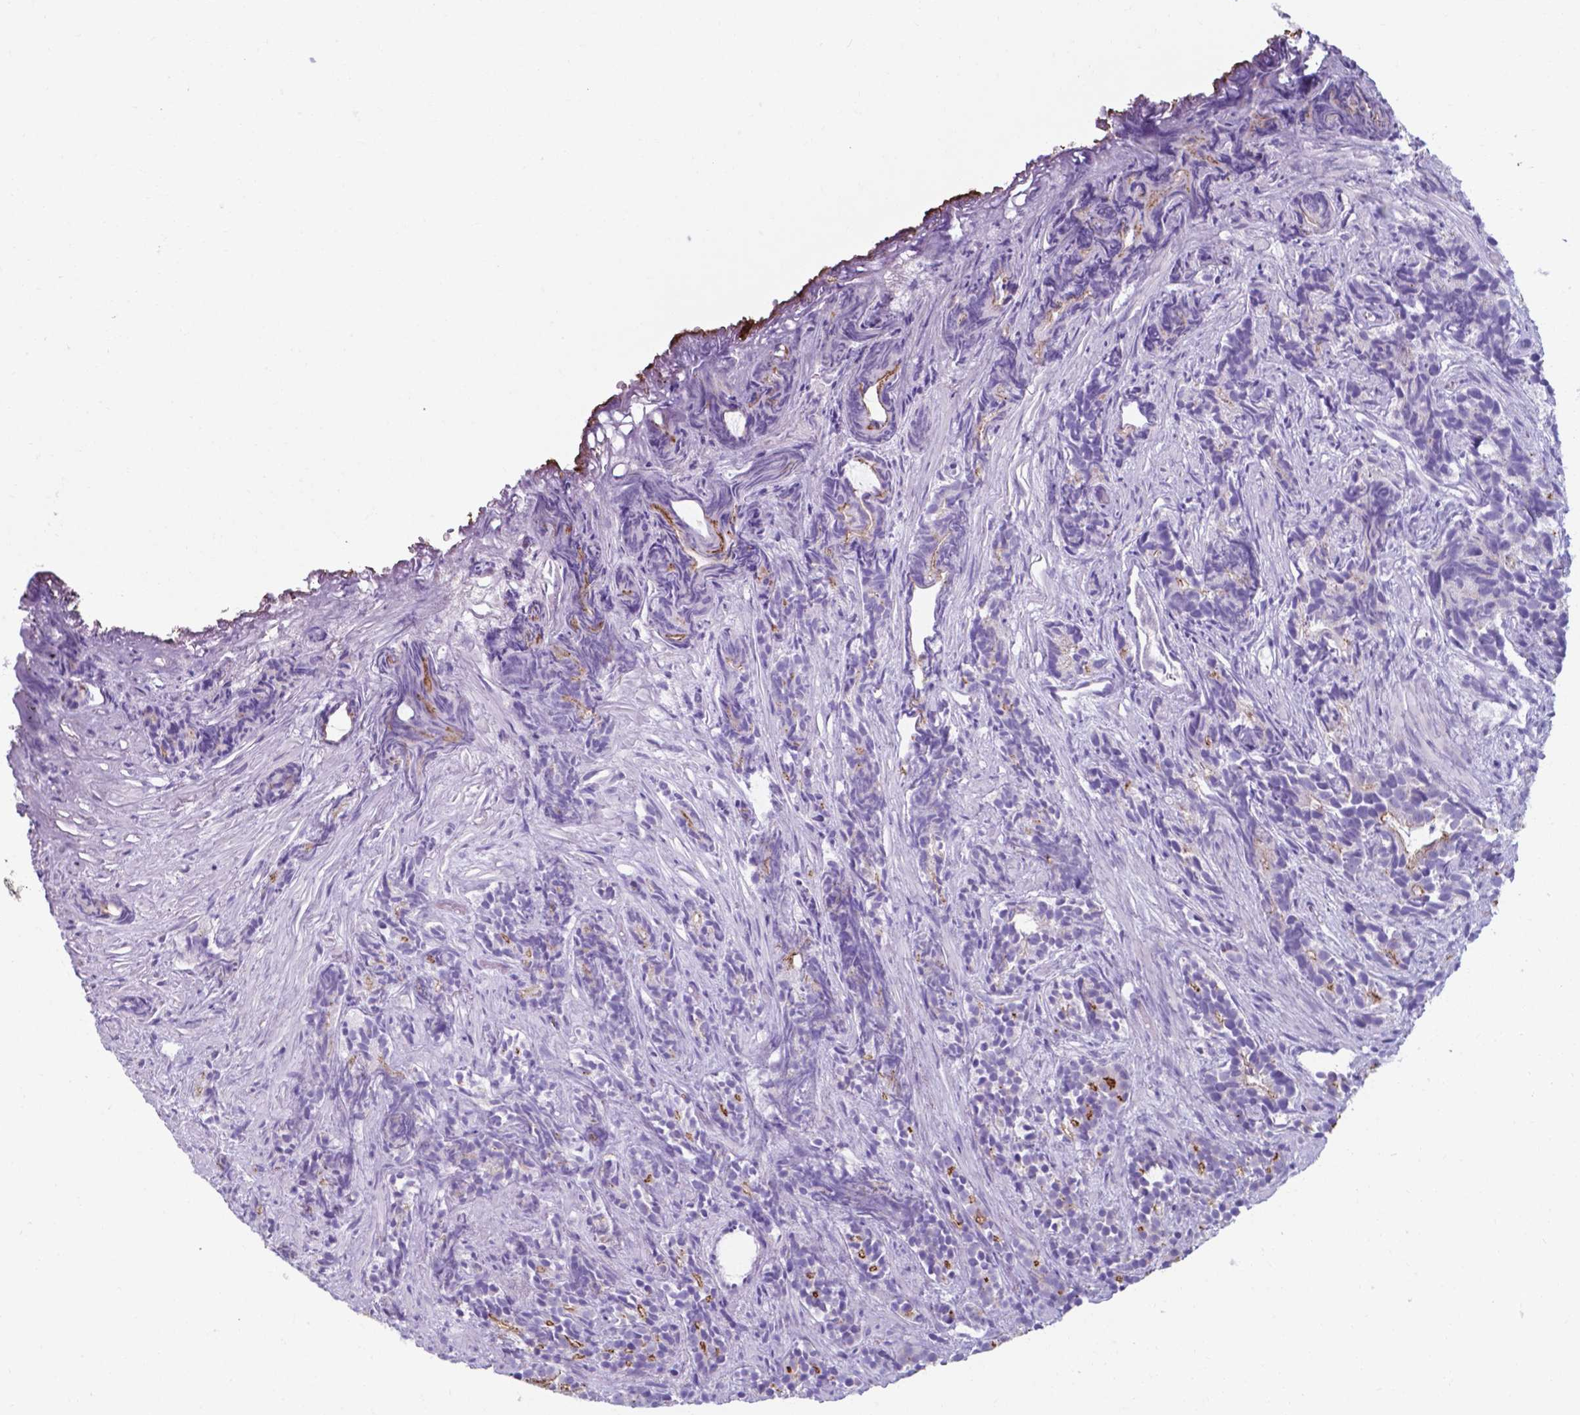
{"staining": {"intensity": "strong", "quantity": "<25%", "location": "cytoplasmic/membranous"}, "tissue": "prostate cancer", "cell_type": "Tumor cells", "image_type": "cancer", "snomed": [{"axis": "morphology", "description": "Adenocarcinoma, High grade"}, {"axis": "topography", "description": "Prostate"}], "caption": "Protein staining of prostate adenocarcinoma (high-grade) tissue reveals strong cytoplasmic/membranous positivity in approximately <25% of tumor cells.", "gene": "AP5B1", "patient": {"sex": "male", "age": 84}}